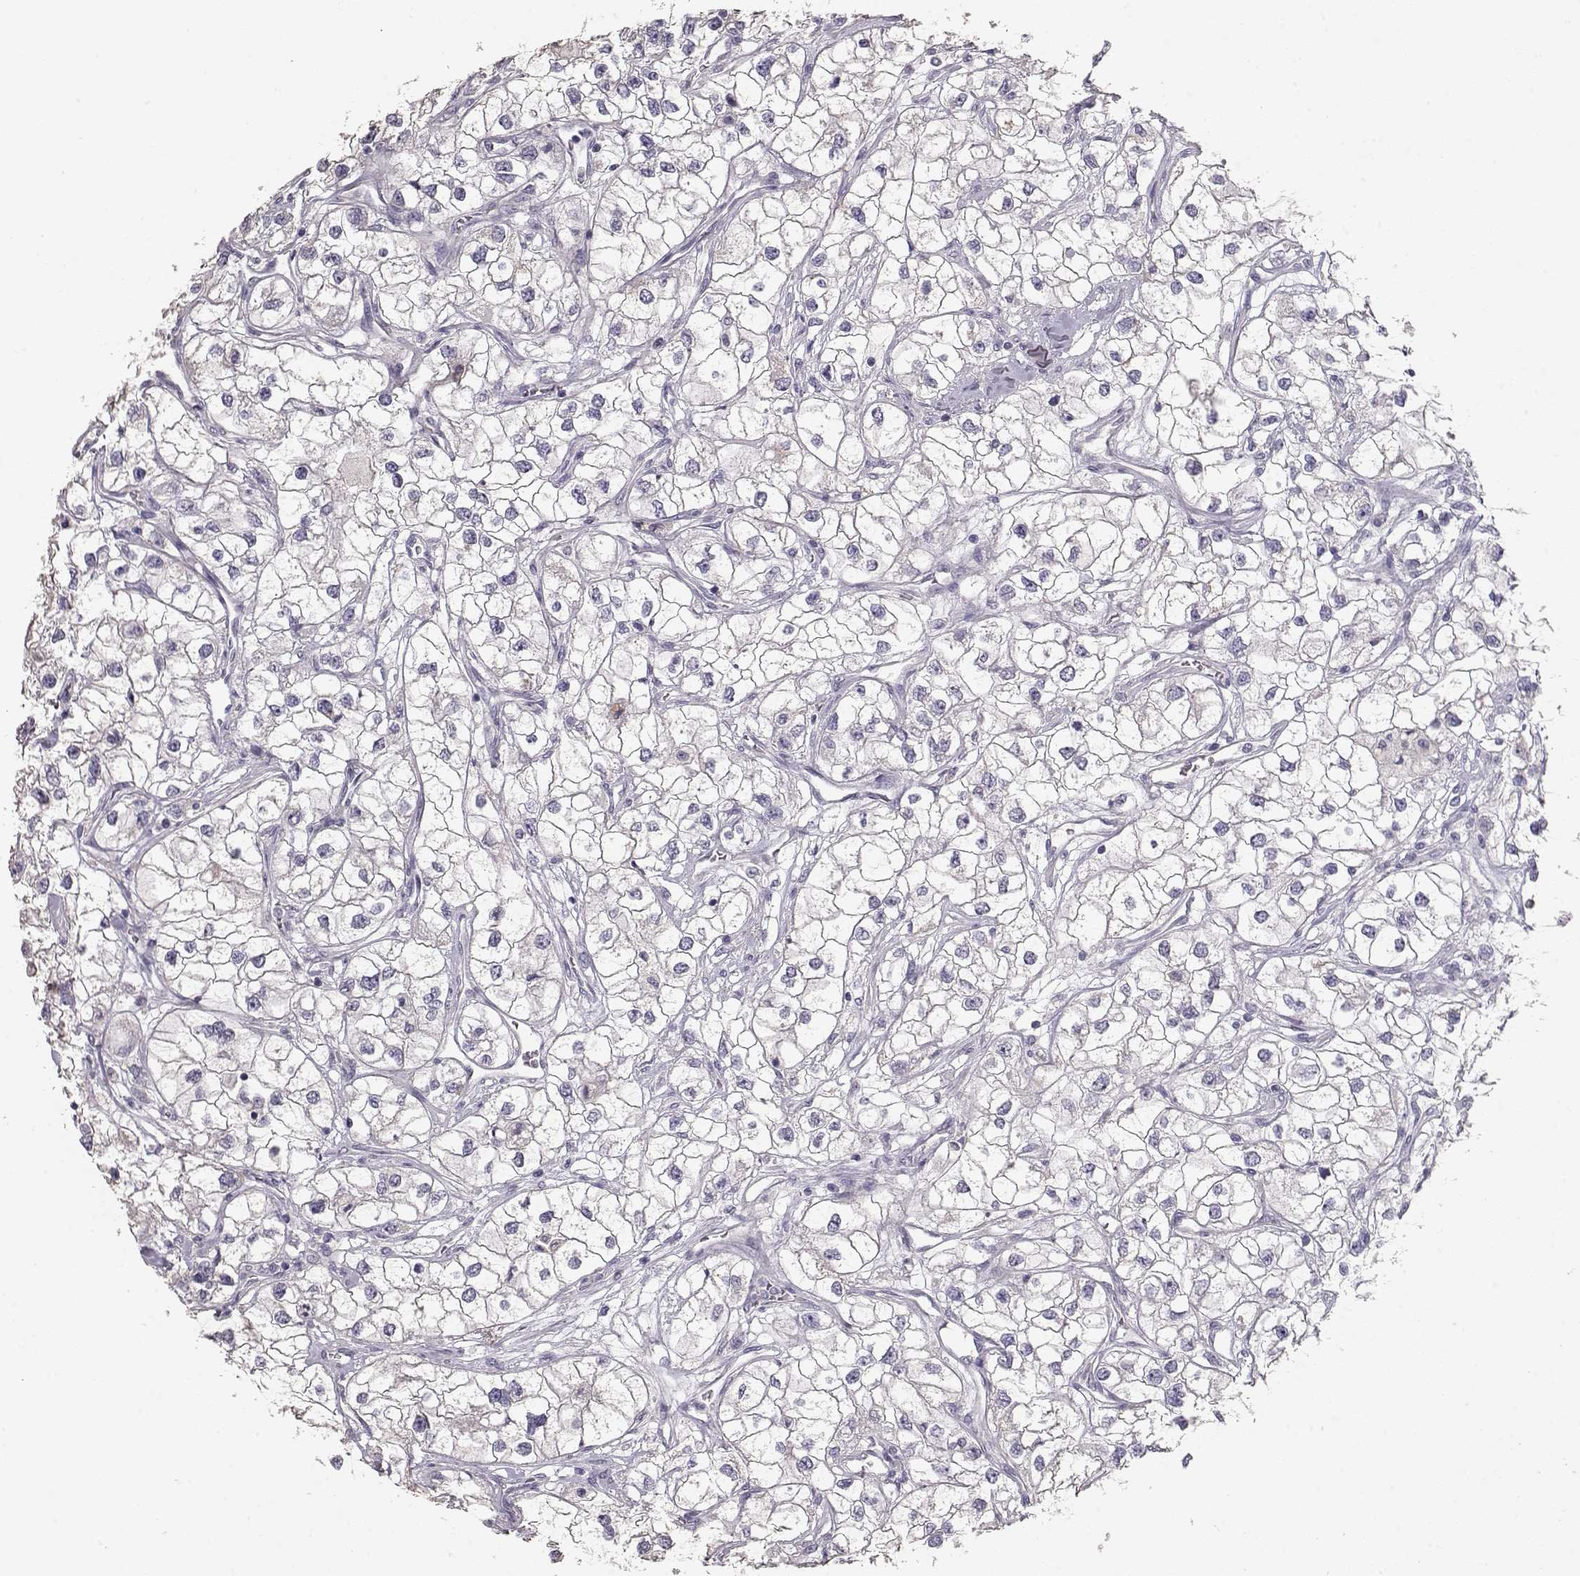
{"staining": {"intensity": "negative", "quantity": "none", "location": "none"}, "tissue": "renal cancer", "cell_type": "Tumor cells", "image_type": "cancer", "snomed": [{"axis": "morphology", "description": "Adenocarcinoma, NOS"}, {"axis": "topography", "description": "Kidney"}], "caption": "IHC image of neoplastic tissue: adenocarcinoma (renal) stained with DAB (3,3'-diaminobenzidine) displays no significant protein positivity in tumor cells. (DAB immunohistochemistry (IHC) with hematoxylin counter stain).", "gene": "SLC18A1", "patient": {"sex": "male", "age": 59}}